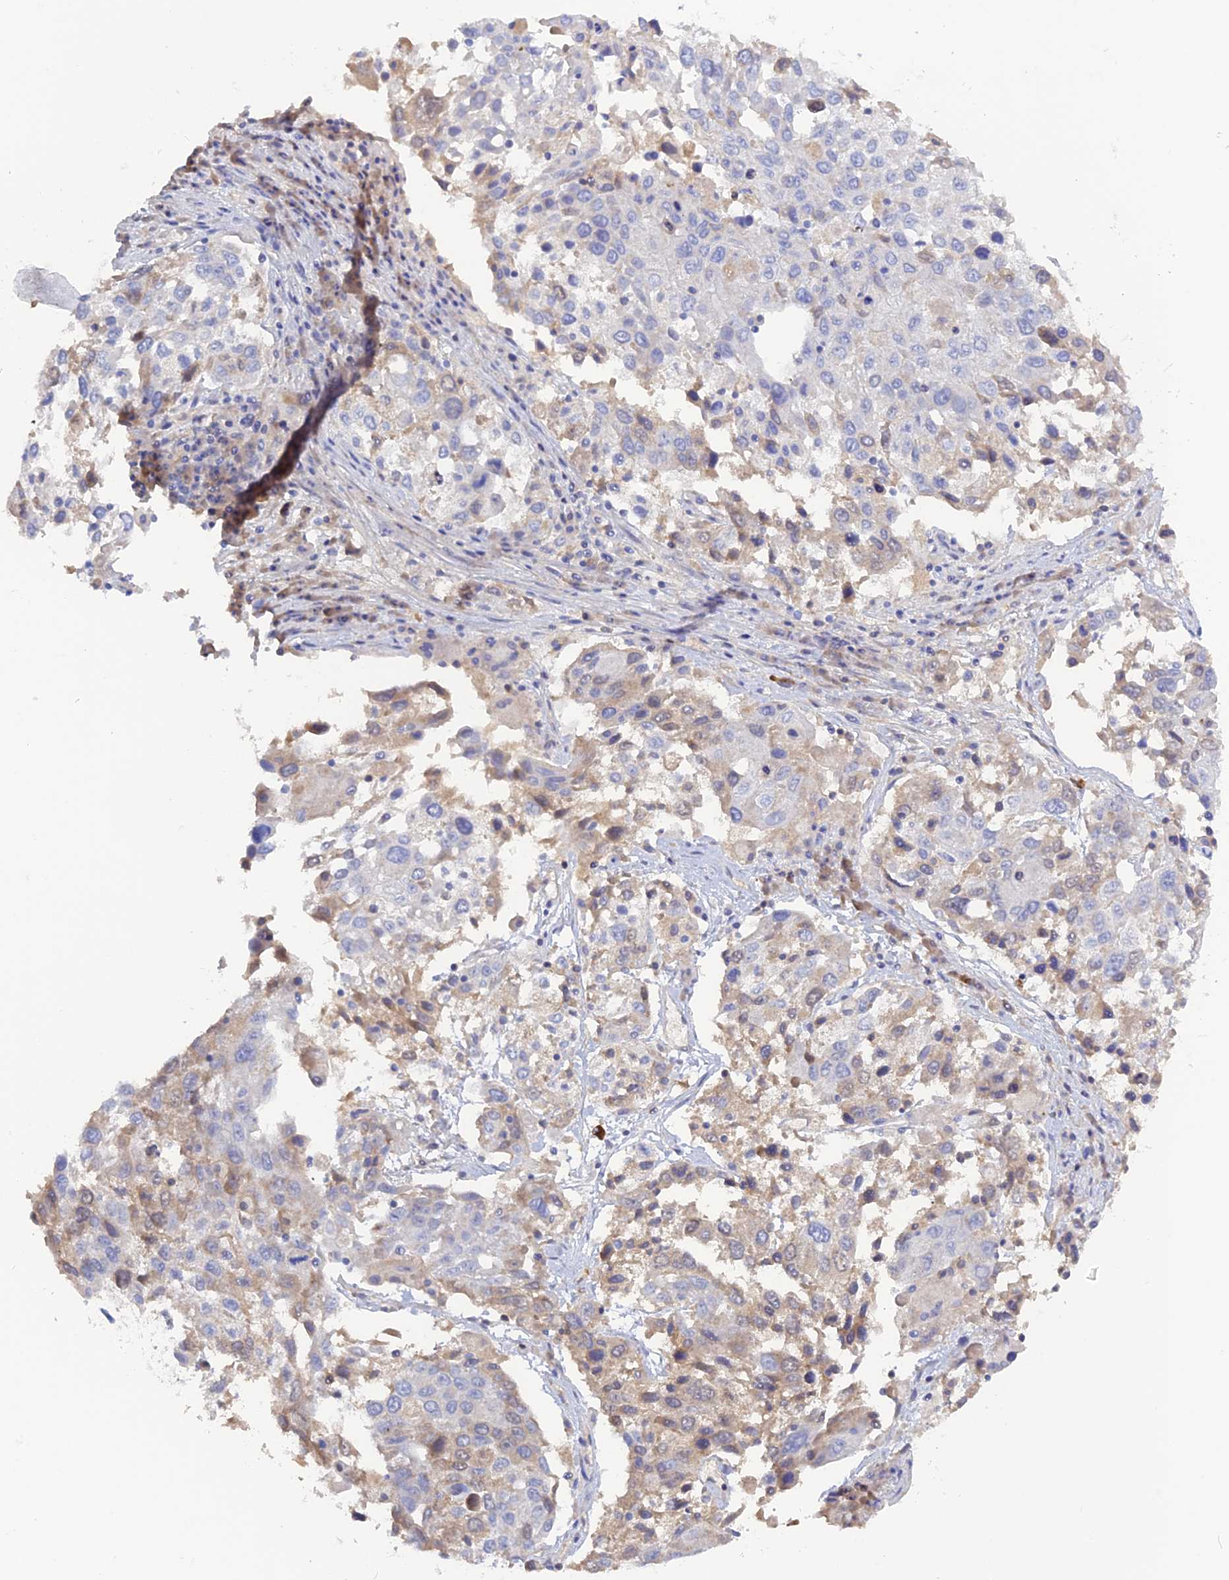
{"staining": {"intensity": "negative", "quantity": "none", "location": "none"}, "tissue": "lung cancer", "cell_type": "Tumor cells", "image_type": "cancer", "snomed": [{"axis": "morphology", "description": "Squamous cell carcinoma, NOS"}, {"axis": "topography", "description": "Lung"}], "caption": "The image shows no staining of tumor cells in lung squamous cell carcinoma.", "gene": "ADGRA1", "patient": {"sex": "male", "age": 65}}